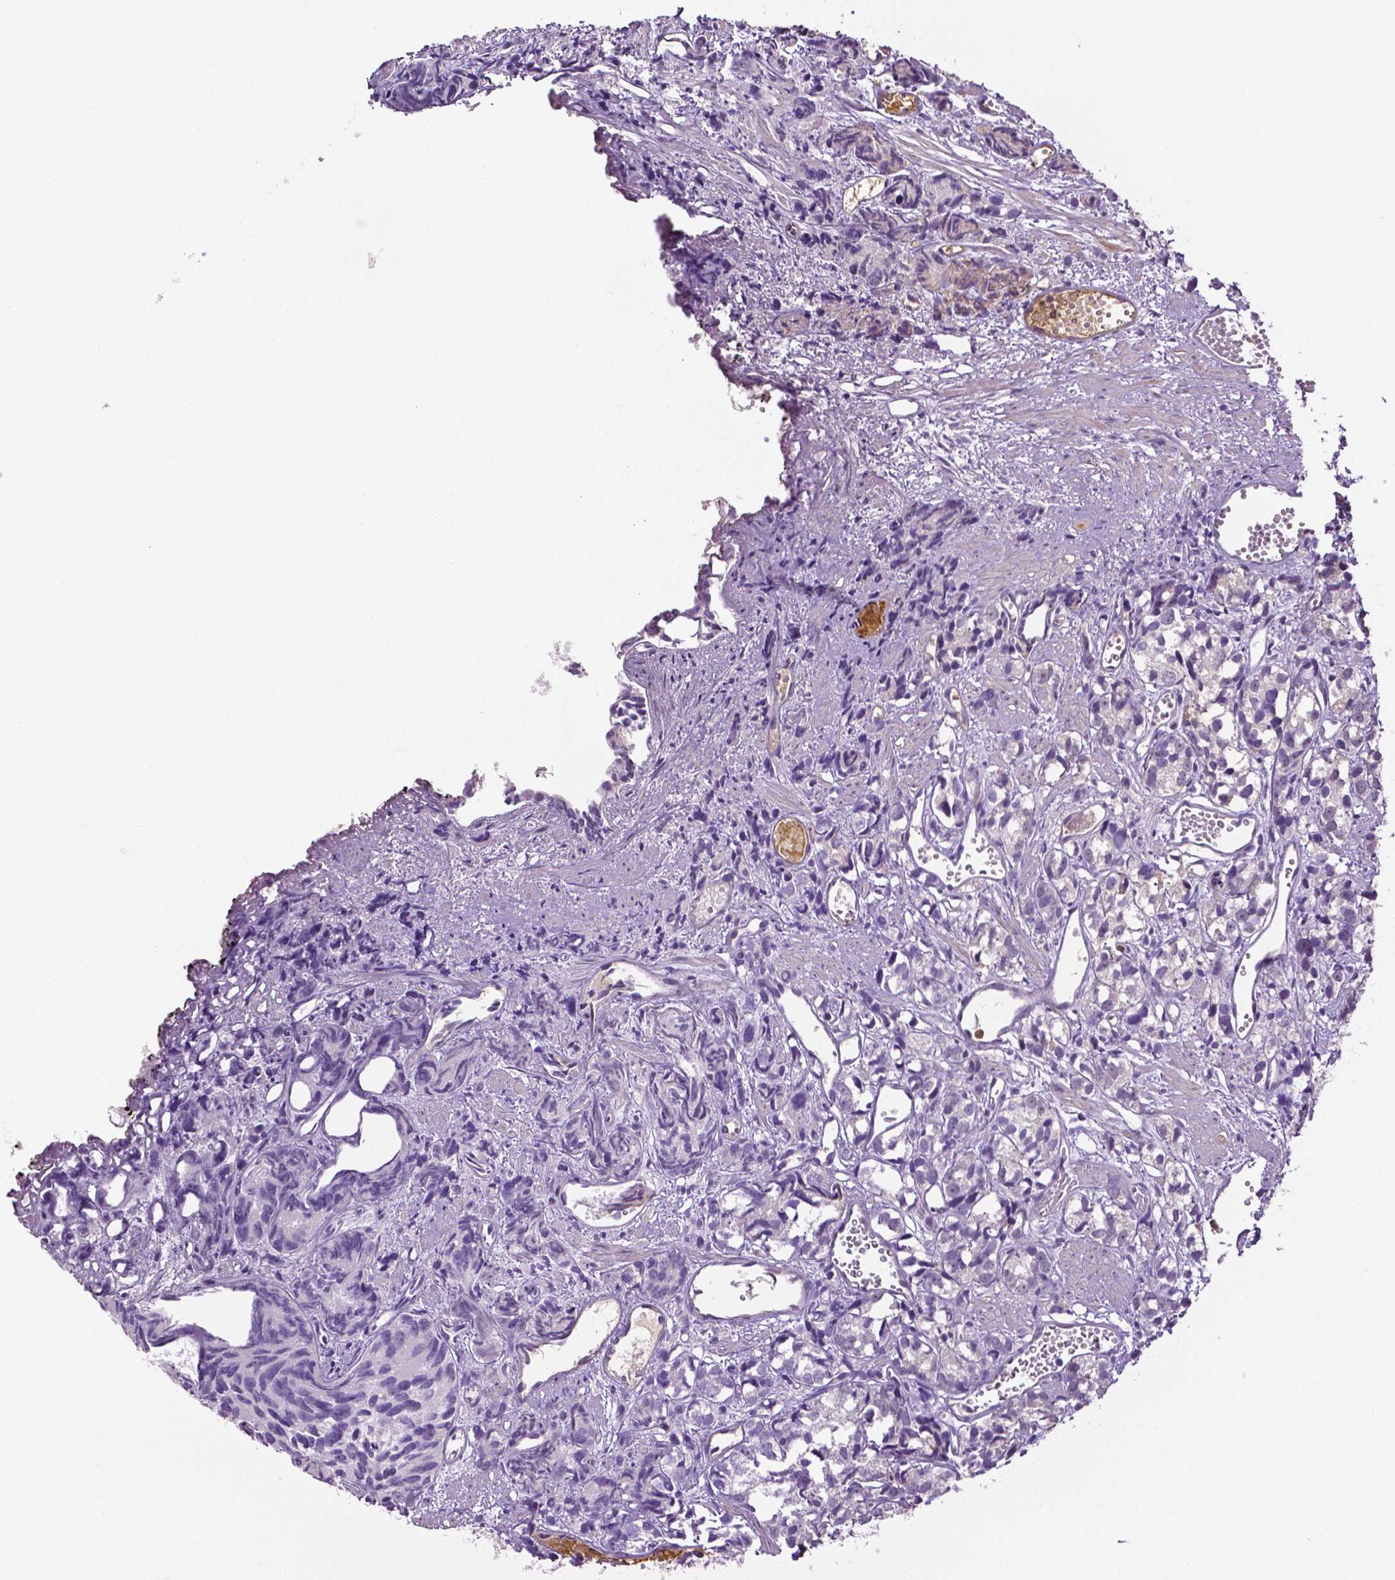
{"staining": {"intensity": "negative", "quantity": "none", "location": "none"}, "tissue": "prostate cancer", "cell_type": "Tumor cells", "image_type": "cancer", "snomed": [{"axis": "morphology", "description": "Adenocarcinoma, High grade"}, {"axis": "topography", "description": "Prostate"}], "caption": "Tumor cells are negative for brown protein staining in adenocarcinoma (high-grade) (prostate).", "gene": "PTPN5", "patient": {"sex": "male", "age": 77}}